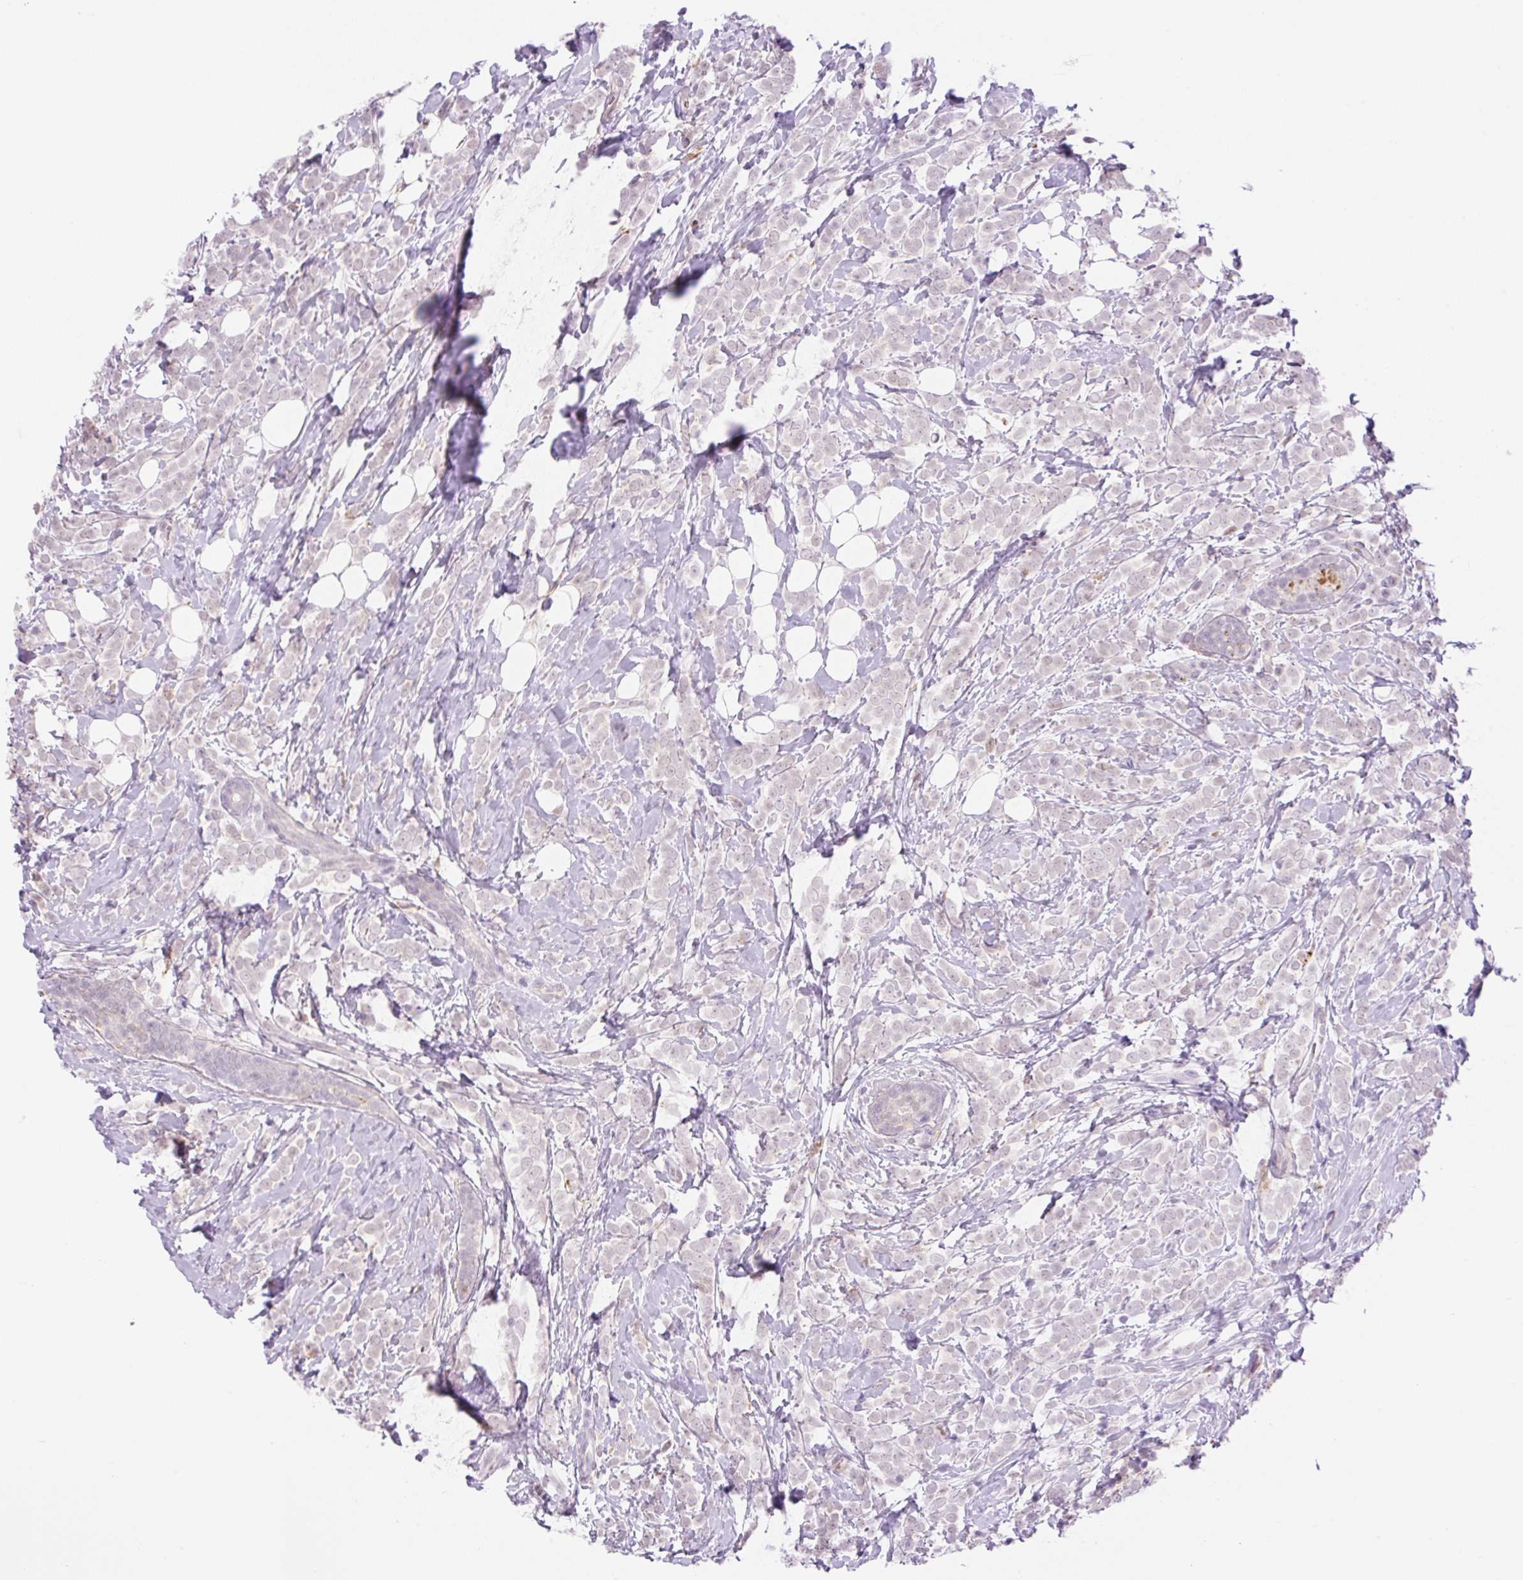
{"staining": {"intensity": "negative", "quantity": "none", "location": "none"}, "tissue": "breast cancer", "cell_type": "Tumor cells", "image_type": "cancer", "snomed": [{"axis": "morphology", "description": "Lobular carcinoma"}, {"axis": "topography", "description": "Breast"}], "caption": "This is an IHC image of human lobular carcinoma (breast). There is no staining in tumor cells.", "gene": "PALM3", "patient": {"sex": "female", "age": 49}}